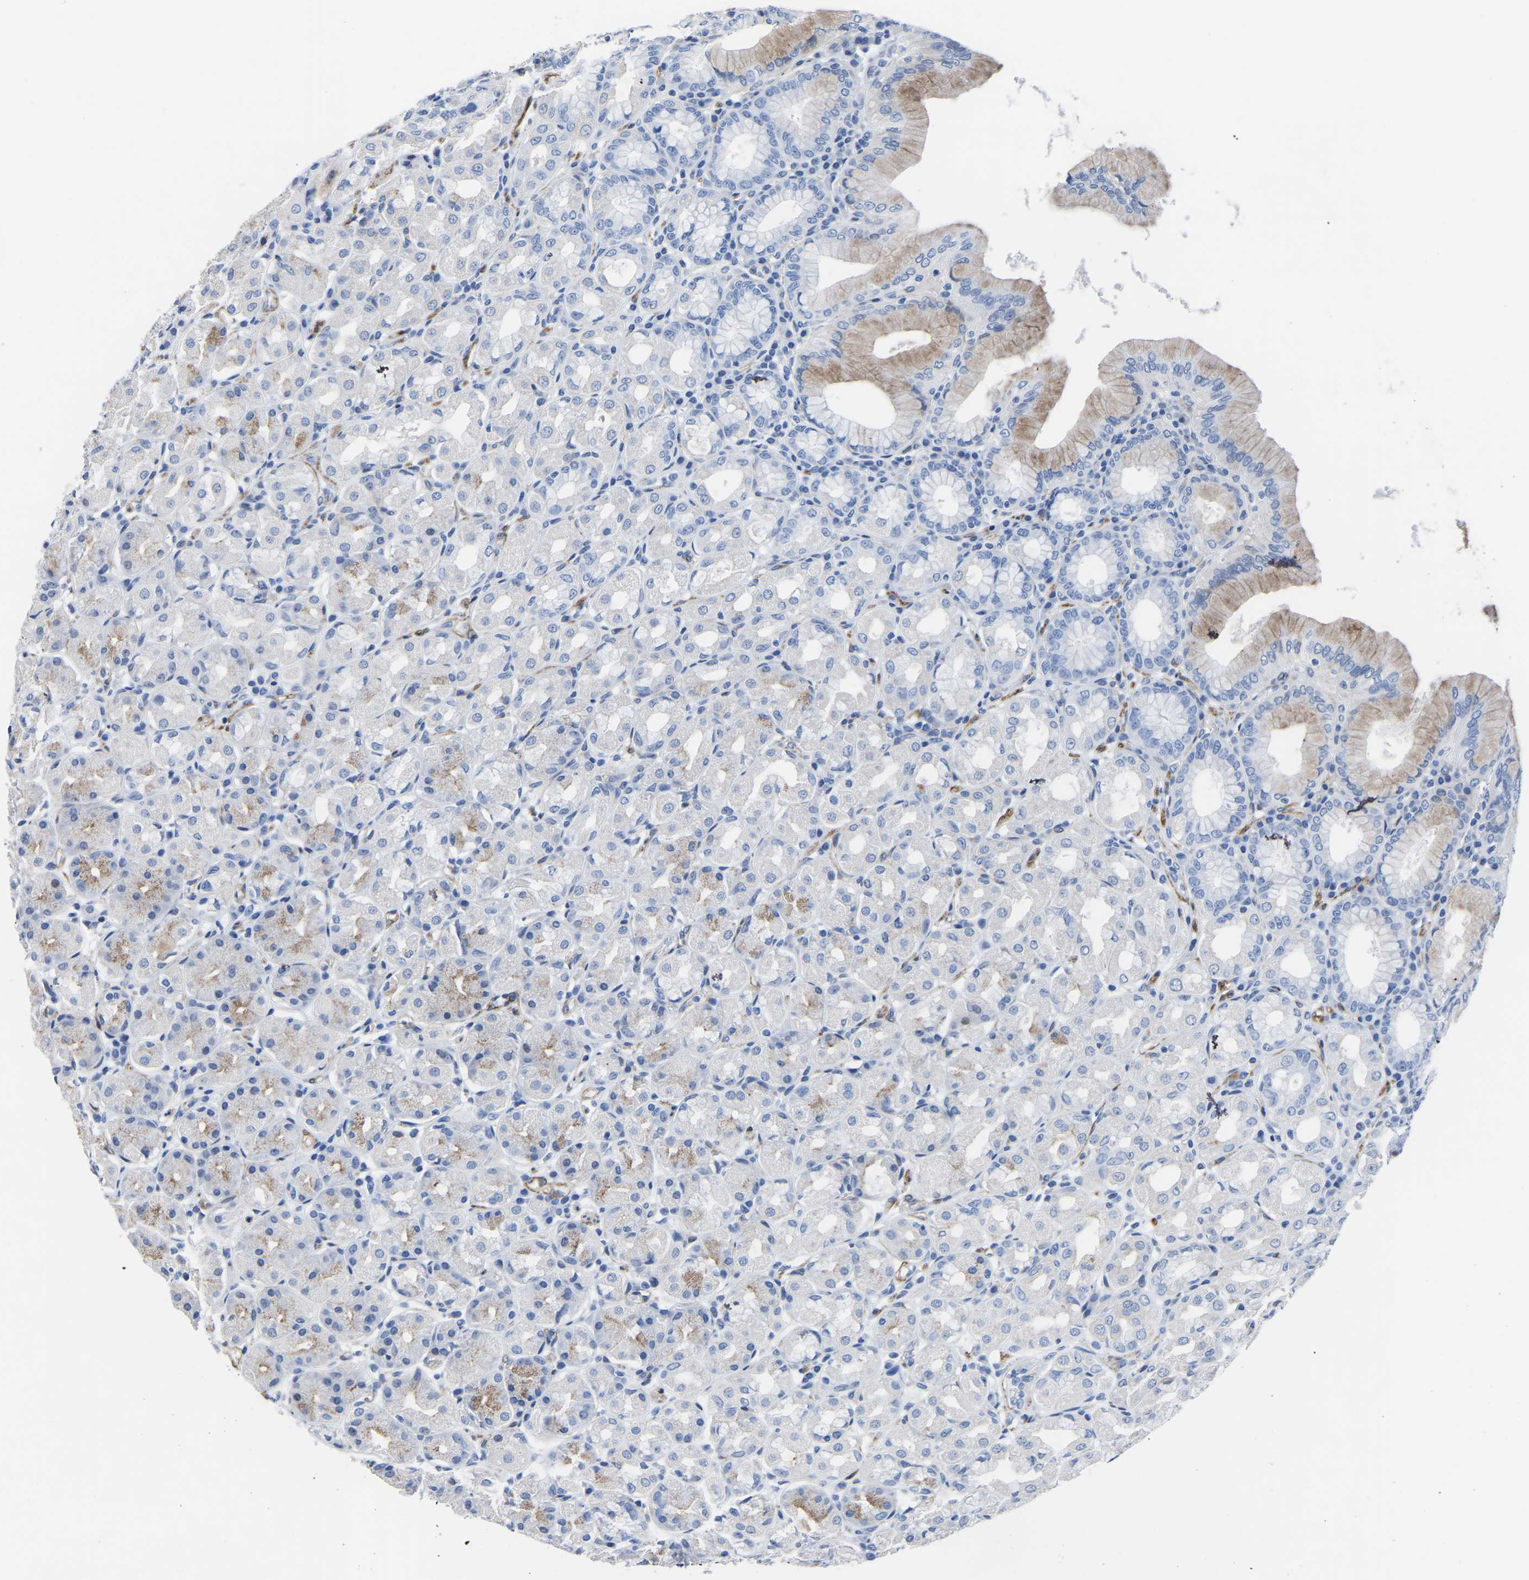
{"staining": {"intensity": "moderate", "quantity": "<25%", "location": "cytoplasmic/membranous"}, "tissue": "stomach", "cell_type": "Glandular cells", "image_type": "normal", "snomed": [{"axis": "morphology", "description": "Normal tissue, NOS"}, {"axis": "topography", "description": "Stomach"}, {"axis": "topography", "description": "Stomach, lower"}], "caption": "Protein staining demonstrates moderate cytoplasmic/membranous positivity in about <25% of glandular cells in unremarkable stomach. Nuclei are stained in blue.", "gene": "SLC45A3", "patient": {"sex": "female", "age": 56}}